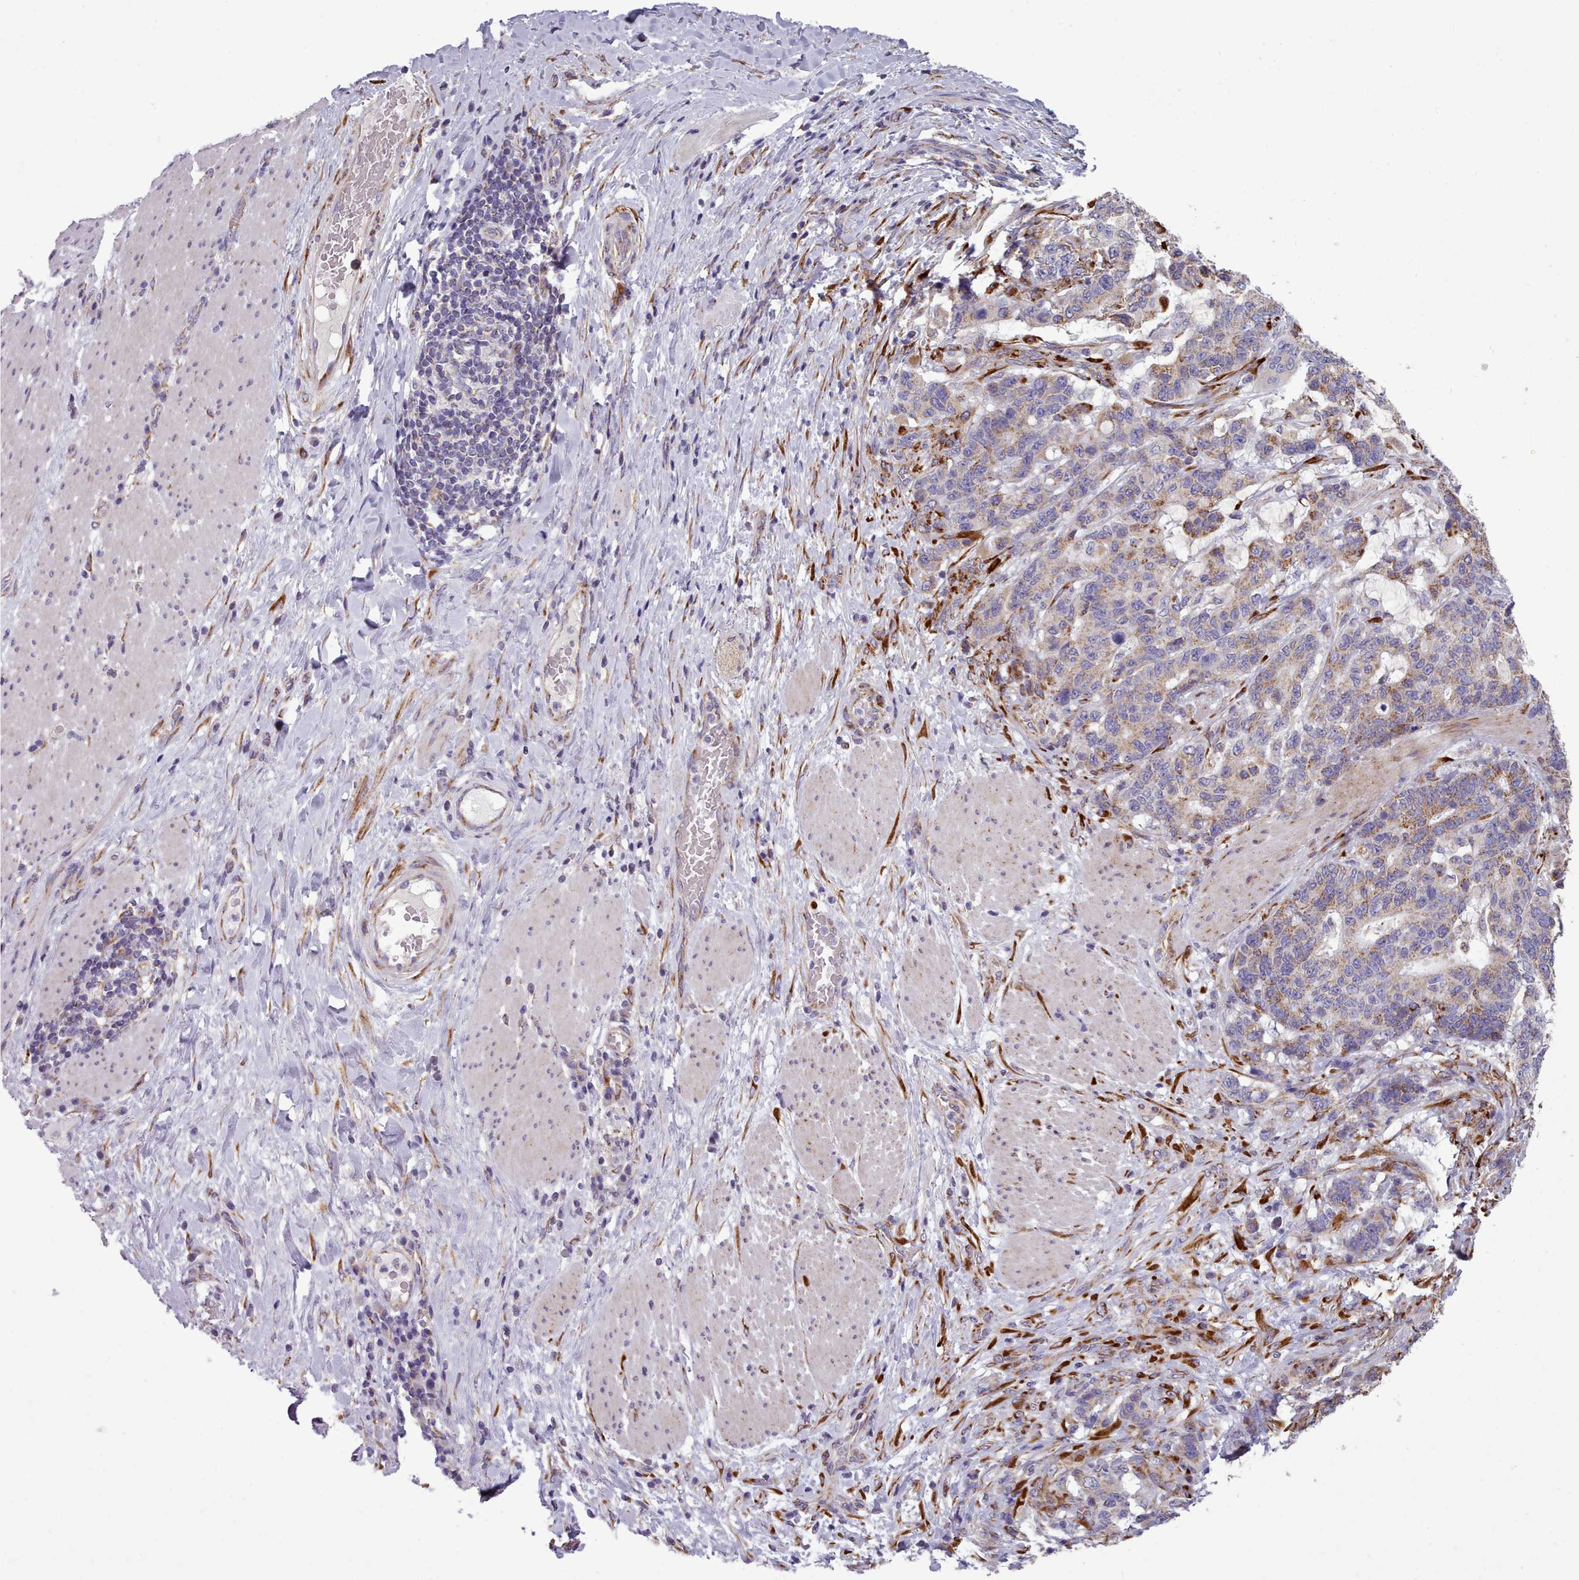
{"staining": {"intensity": "moderate", "quantity": "<25%", "location": "cytoplasmic/membranous"}, "tissue": "stomach cancer", "cell_type": "Tumor cells", "image_type": "cancer", "snomed": [{"axis": "morphology", "description": "Normal tissue, NOS"}, {"axis": "morphology", "description": "Adenocarcinoma, NOS"}, {"axis": "topography", "description": "Stomach"}], "caption": "Tumor cells exhibit low levels of moderate cytoplasmic/membranous positivity in about <25% of cells in stomach adenocarcinoma.", "gene": "FKBP10", "patient": {"sex": "female", "age": 64}}